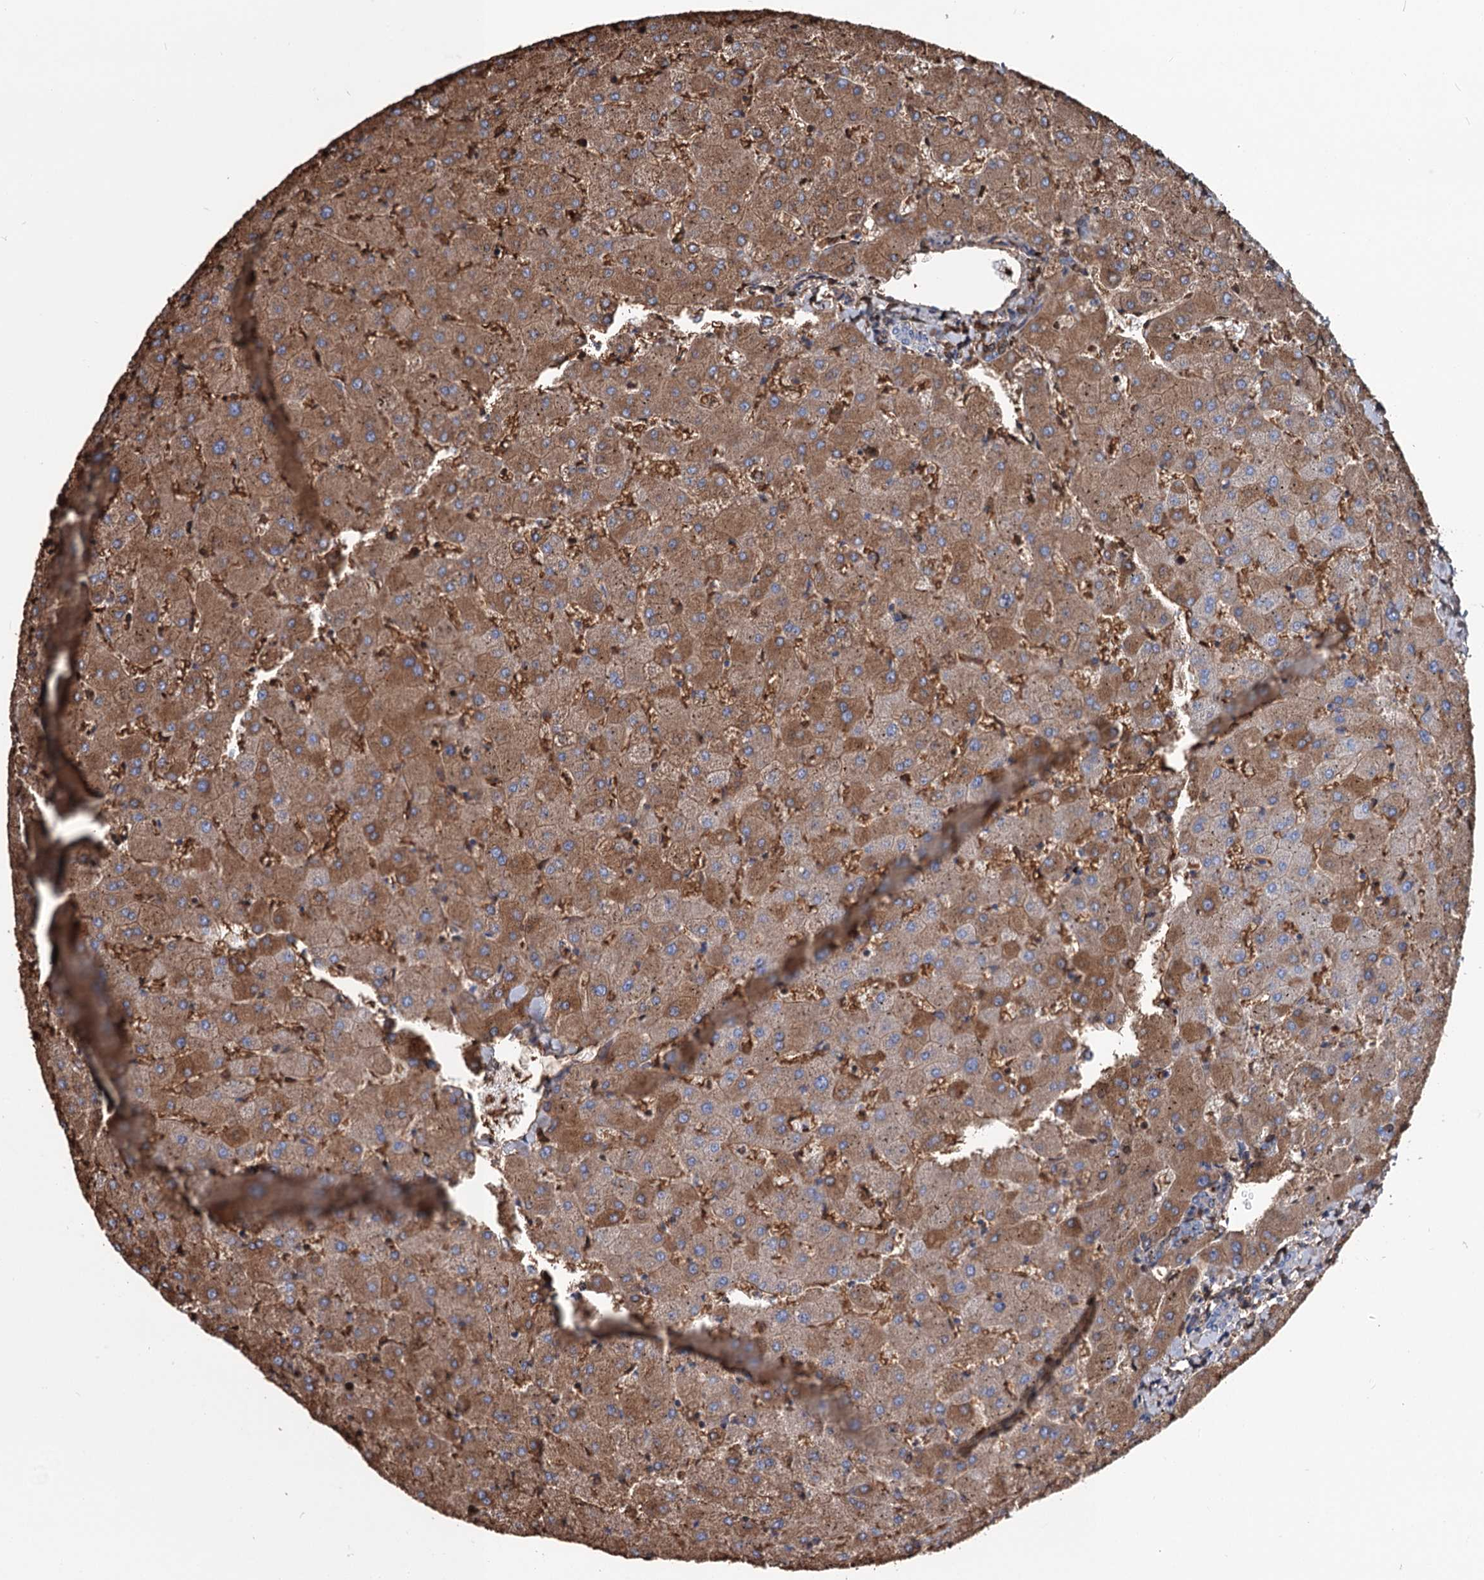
{"staining": {"intensity": "negative", "quantity": "none", "location": "none"}, "tissue": "liver", "cell_type": "Cholangiocytes", "image_type": "normal", "snomed": [{"axis": "morphology", "description": "Normal tissue, NOS"}, {"axis": "topography", "description": "Liver"}], "caption": "Immunohistochemical staining of unremarkable human liver displays no significant staining in cholangiocytes. (DAB immunohistochemistry, high magnification).", "gene": "RPUSD3", "patient": {"sex": "female", "age": 63}}